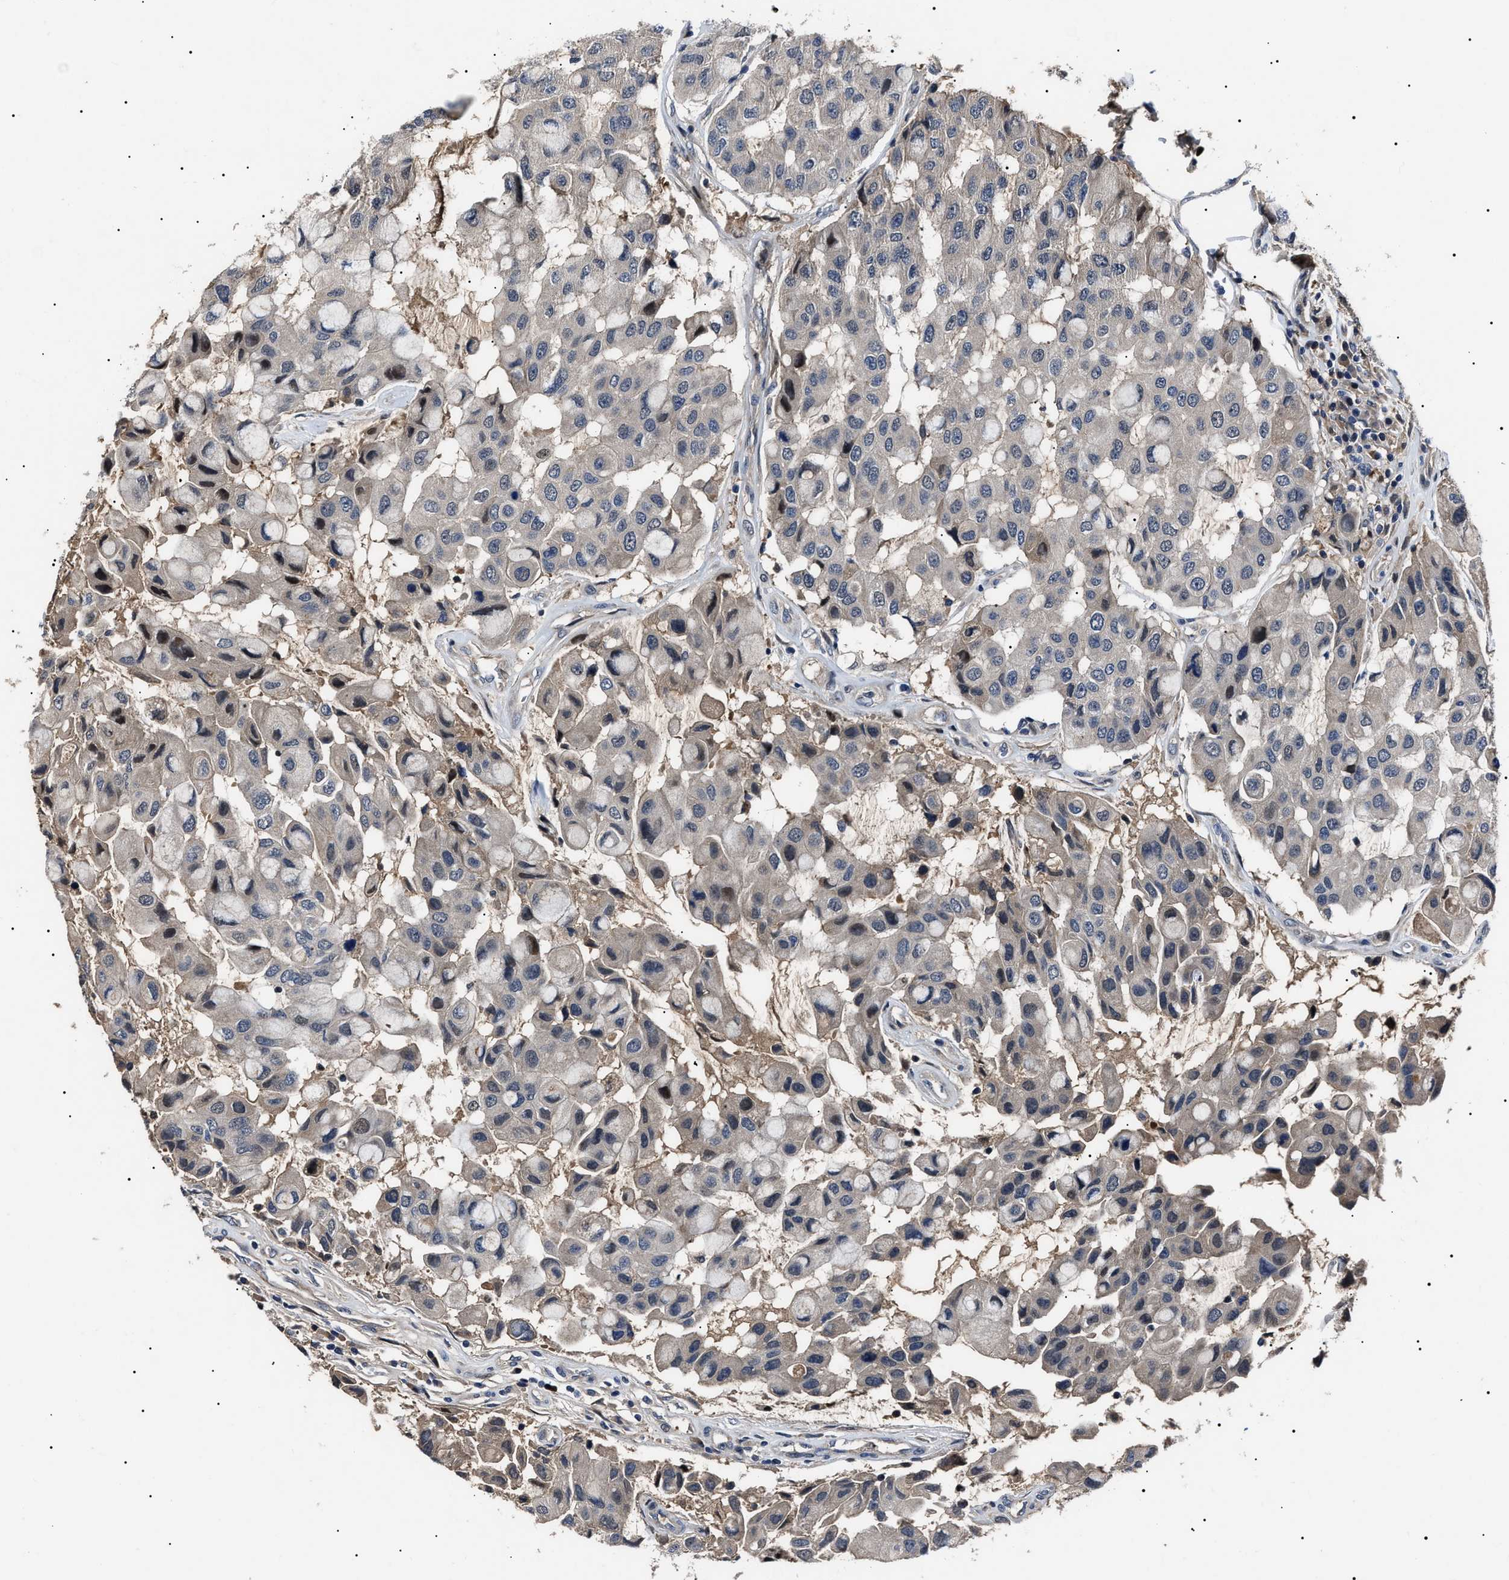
{"staining": {"intensity": "negative", "quantity": "none", "location": "none"}, "tissue": "breast cancer", "cell_type": "Tumor cells", "image_type": "cancer", "snomed": [{"axis": "morphology", "description": "Duct carcinoma"}, {"axis": "topography", "description": "Breast"}], "caption": "Immunohistochemistry (IHC) of human breast cancer demonstrates no staining in tumor cells. The staining is performed using DAB brown chromogen with nuclei counter-stained in using hematoxylin.", "gene": "IFT81", "patient": {"sex": "female", "age": 27}}